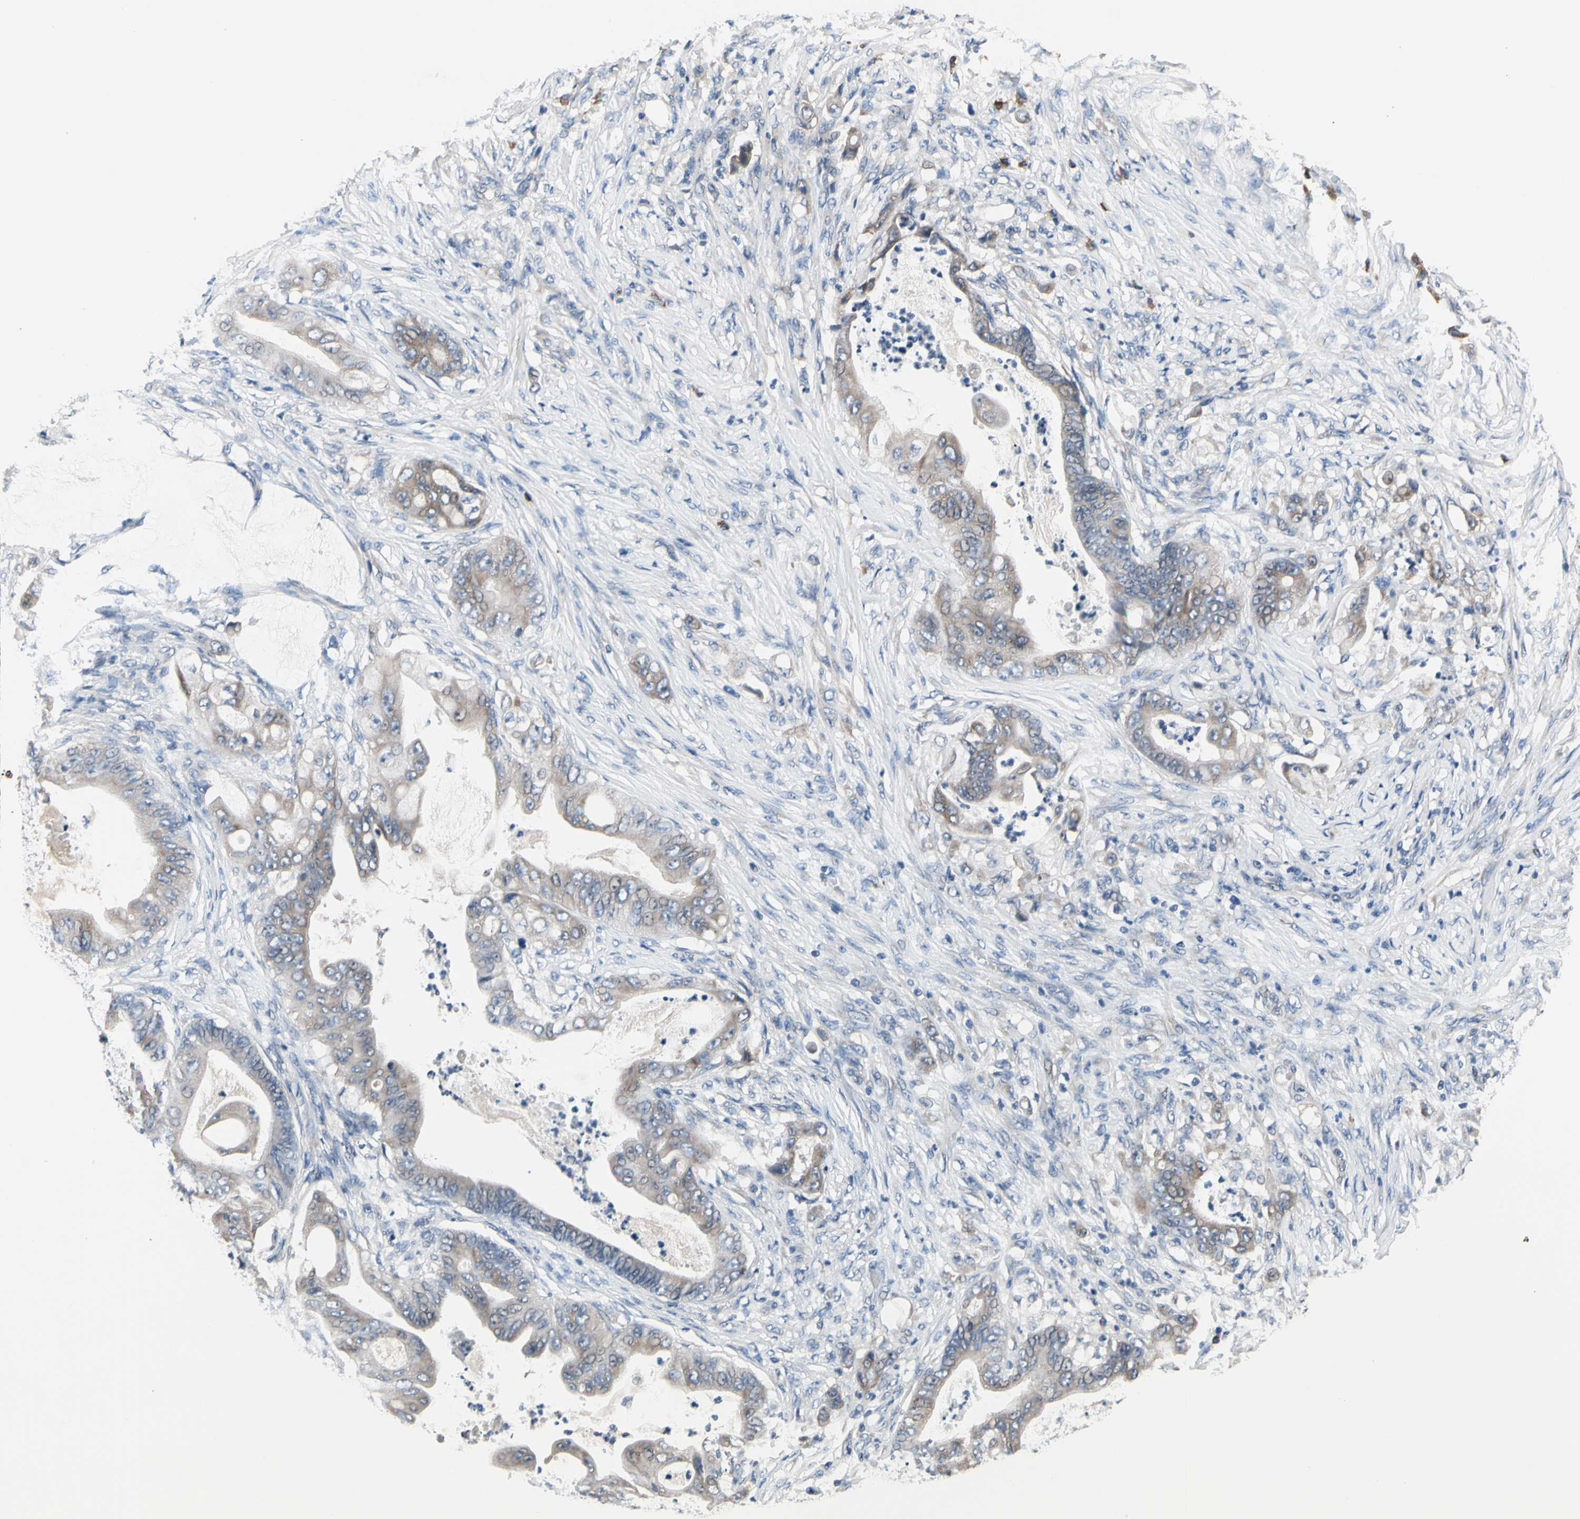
{"staining": {"intensity": "weak", "quantity": "25%-75%", "location": "cytoplasmic/membranous"}, "tissue": "stomach cancer", "cell_type": "Tumor cells", "image_type": "cancer", "snomed": [{"axis": "morphology", "description": "Adenocarcinoma, NOS"}, {"axis": "topography", "description": "Stomach"}], "caption": "Immunohistochemical staining of human stomach cancer (adenocarcinoma) shows low levels of weak cytoplasmic/membranous positivity in about 25%-75% of tumor cells.", "gene": "SELENOK", "patient": {"sex": "female", "age": 73}}